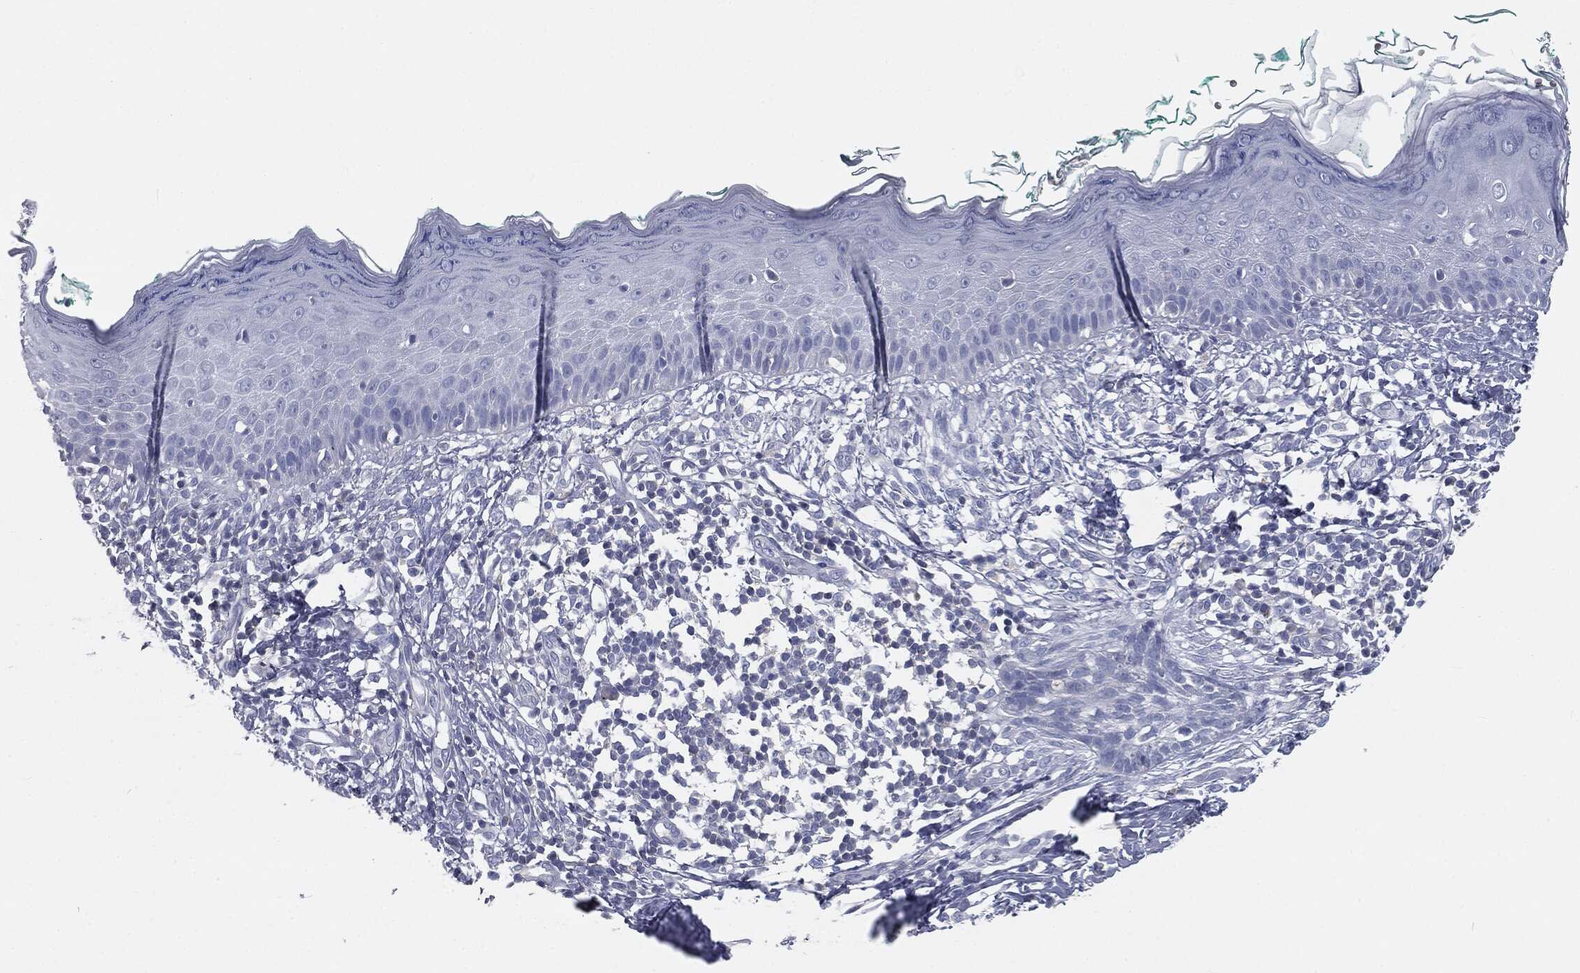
{"staining": {"intensity": "negative", "quantity": "none", "location": "none"}, "tissue": "skin", "cell_type": "Fibroblasts", "image_type": "normal", "snomed": [{"axis": "morphology", "description": "Normal tissue, NOS"}, {"axis": "morphology", "description": "Basal cell carcinoma"}, {"axis": "topography", "description": "Skin"}], "caption": "The histopathology image shows no significant staining in fibroblasts of skin.", "gene": "CAV3", "patient": {"sex": "male", "age": 33}}